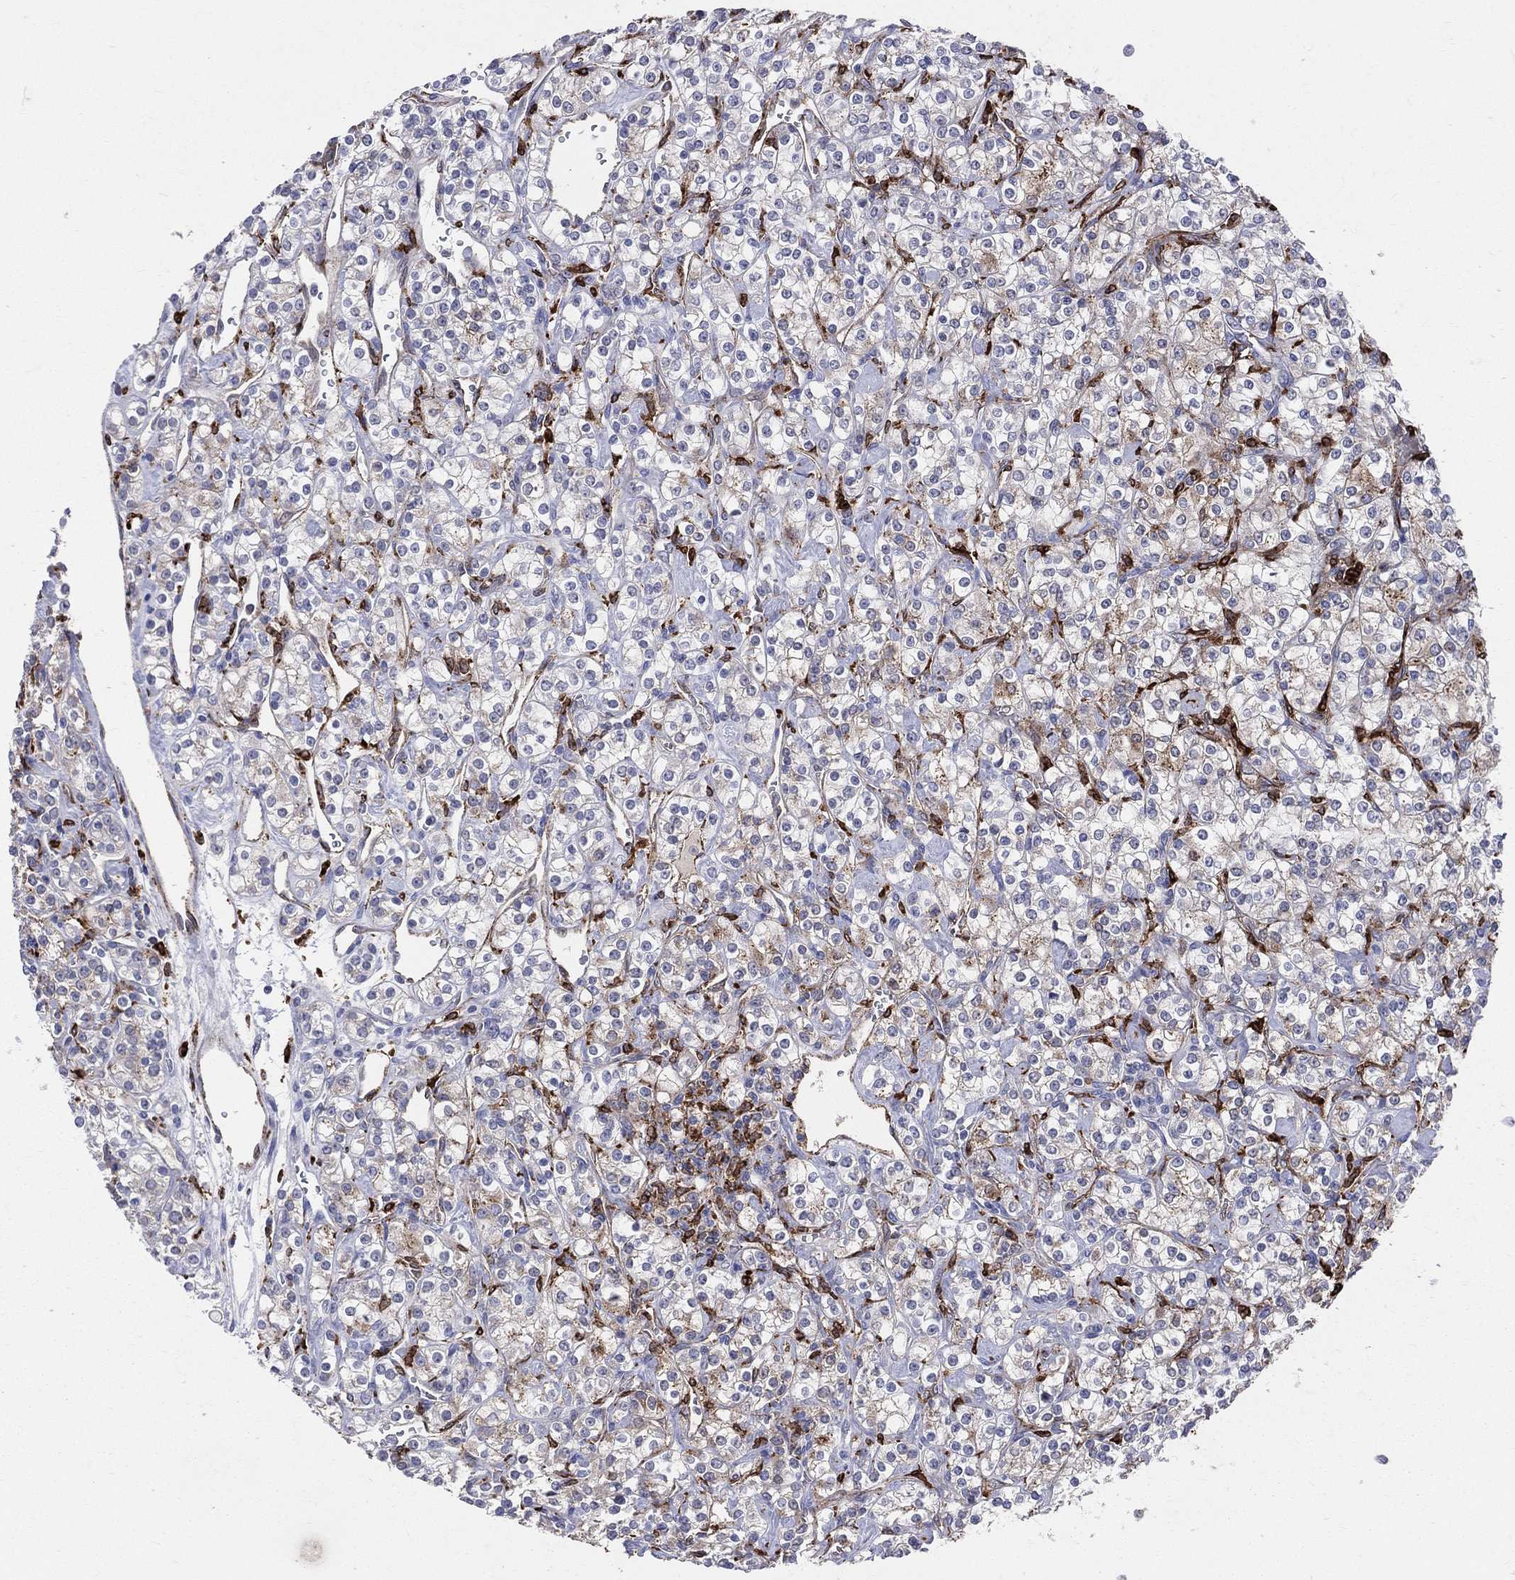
{"staining": {"intensity": "moderate", "quantity": "<25%", "location": "cytoplasmic/membranous"}, "tissue": "renal cancer", "cell_type": "Tumor cells", "image_type": "cancer", "snomed": [{"axis": "morphology", "description": "Adenocarcinoma, NOS"}, {"axis": "topography", "description": "Kidney"}], "caption": "Moderate cytoplasmic/membranous staining for a protein is identified in approximately <25% of tumor cells of renal cancer using IHC.", "gene": "CD74", "patient": {"sex": "male", "age": 77}}